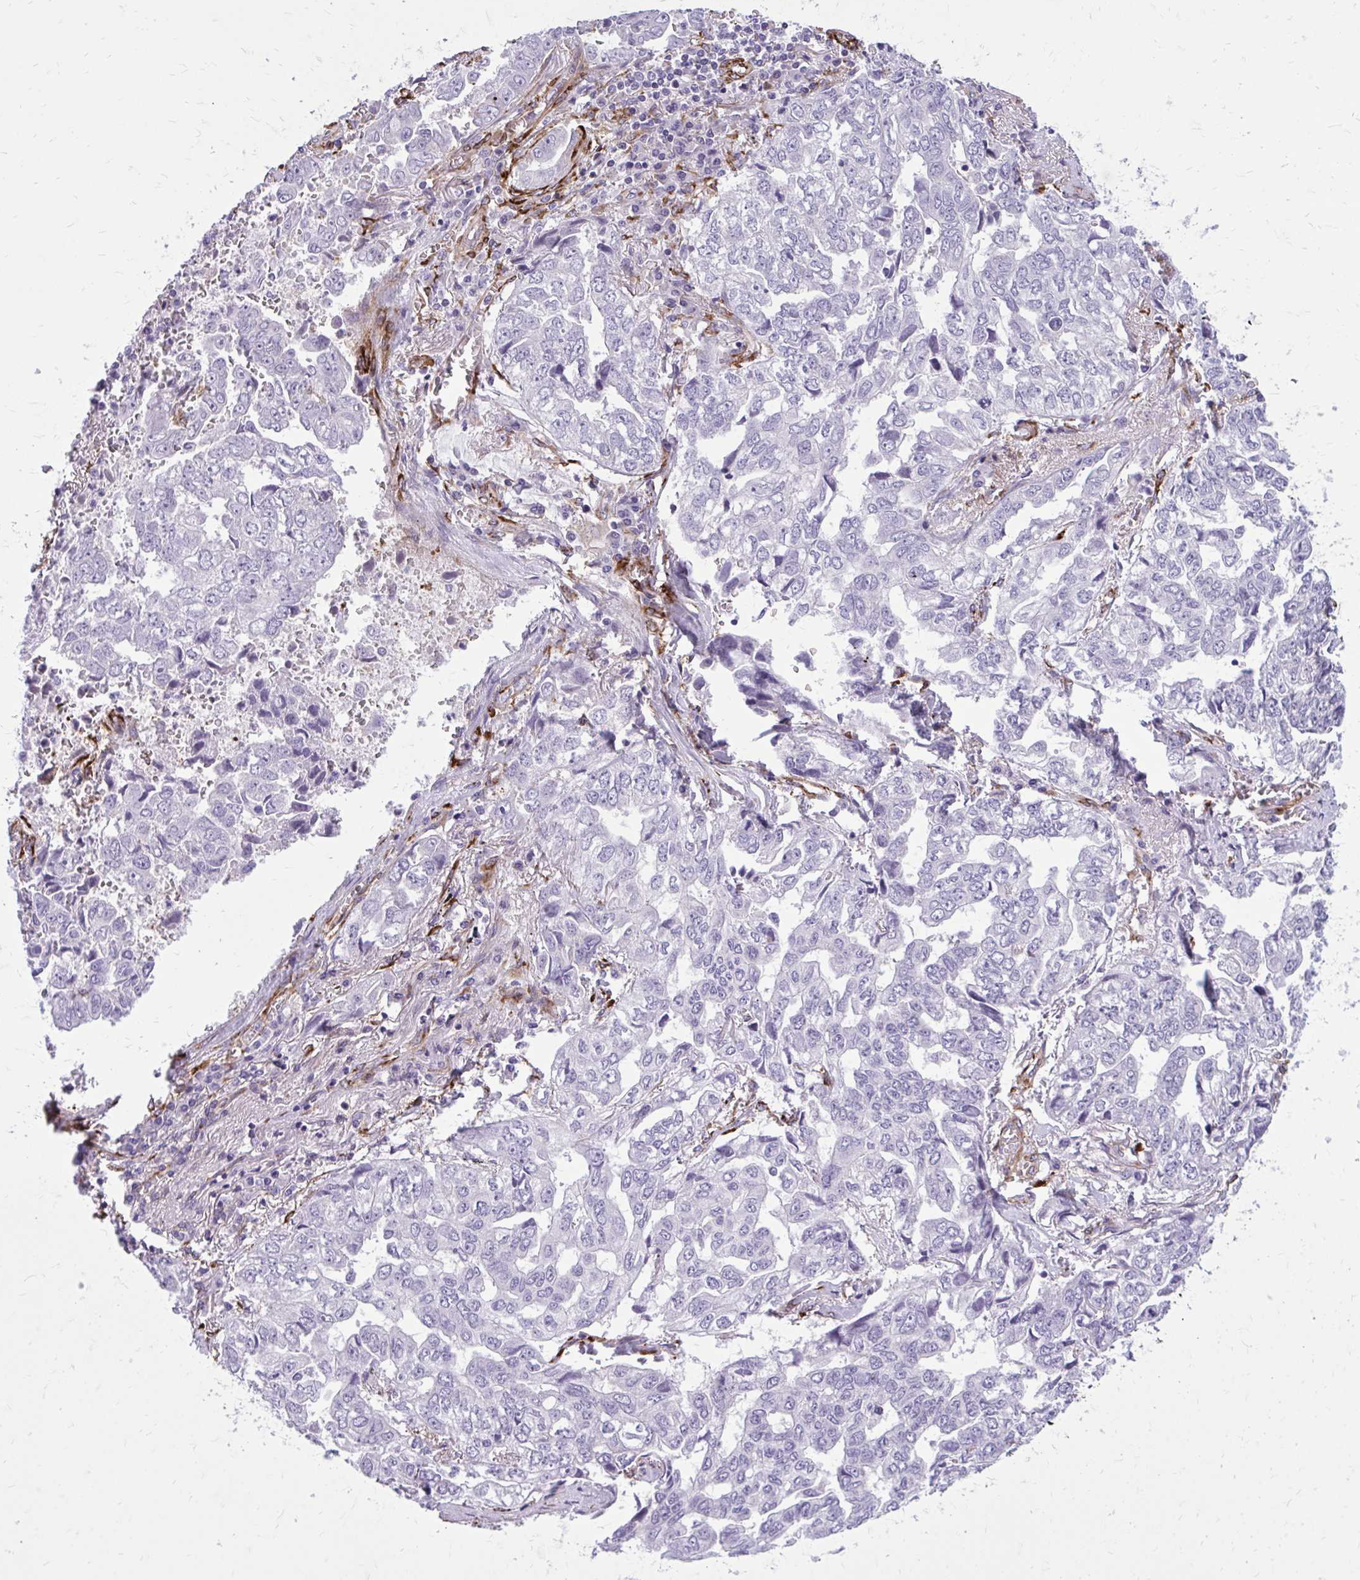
{"staining": {"intensity": "negative", "quantity": "none", "location": "none"}, "tissue": "lung cancer", "cell_type": "Tumor cells", "image_type": "cancer", "snomed": [{"axis": "morphology", "description": "Adenocarcinoma, NOS"}, {"axis": "topography", "description": "Lung"}], "caption": "Lung cancer (adenocarcinoma) was stained to show a protein in brown. There is no significant expression in tumor cells. (DAB immunohistochemistry (IHC) with hematoxylin counter stain).", "gene": "BEND5", "patient": {"sex": "female", "age": 52}}